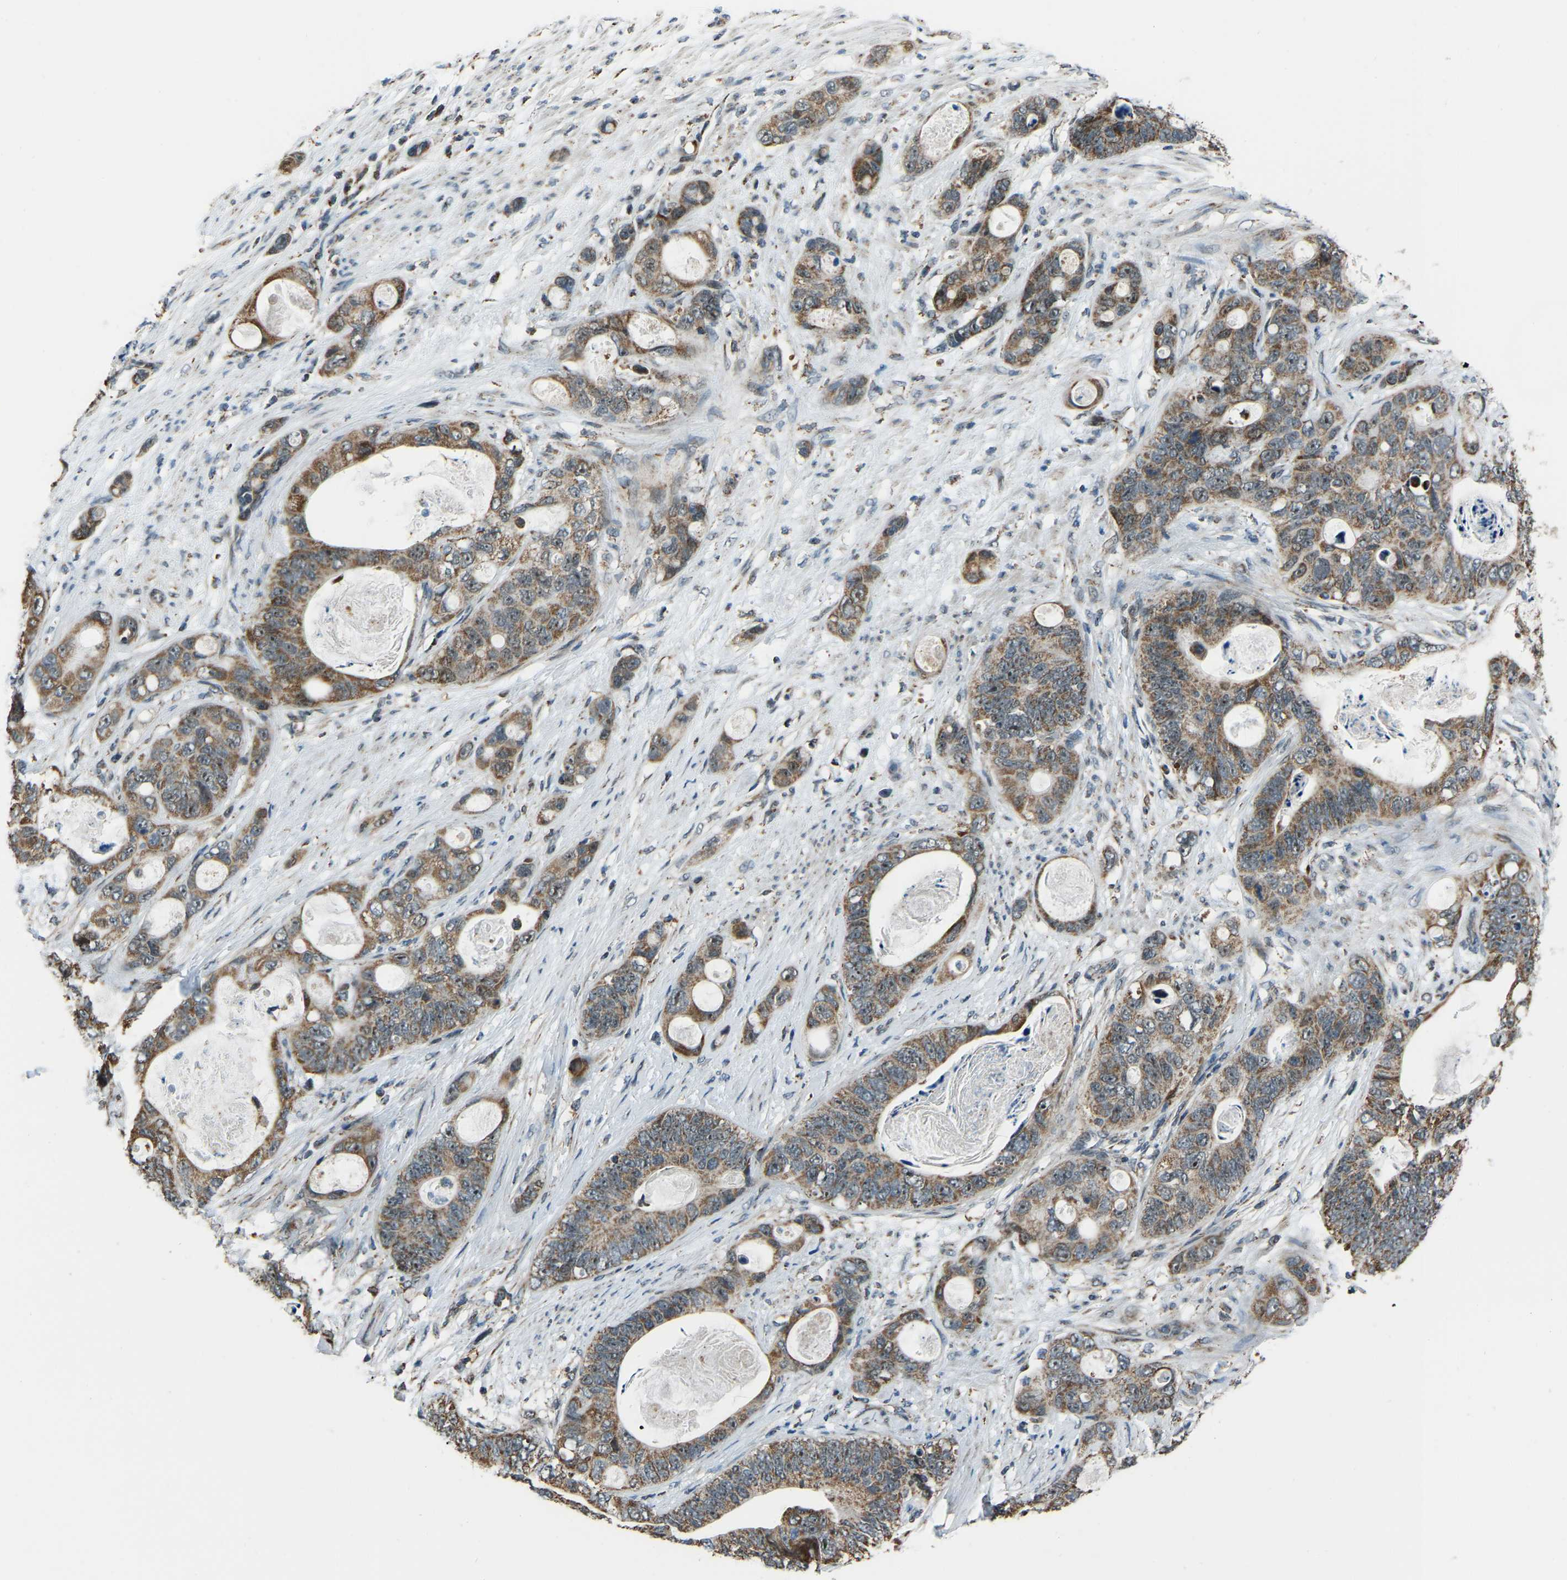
{"staining": {"intensity": "moderate", "quantity": ">75%", "location": "cytoplasmic/membranous"}, "tissue": "stomach cancer", "cell_type": "Tumor cells", "image_type": "cancer", "snomed": [{"axis": "morphology", "description": "Normal tissue, NOS"}, {"axis": "morphology", "description": "Adenocarcinoma, NOS"}, {"axis": "topography", "description": "Stomach"}], "caption": "Stomach adenocarcinoma tissue reveals moderate cytoplasmic/membranous positivity in about >75% of tumor cells", "gene": "RBM33", "patient": {"sex": "female", "age": 89}}